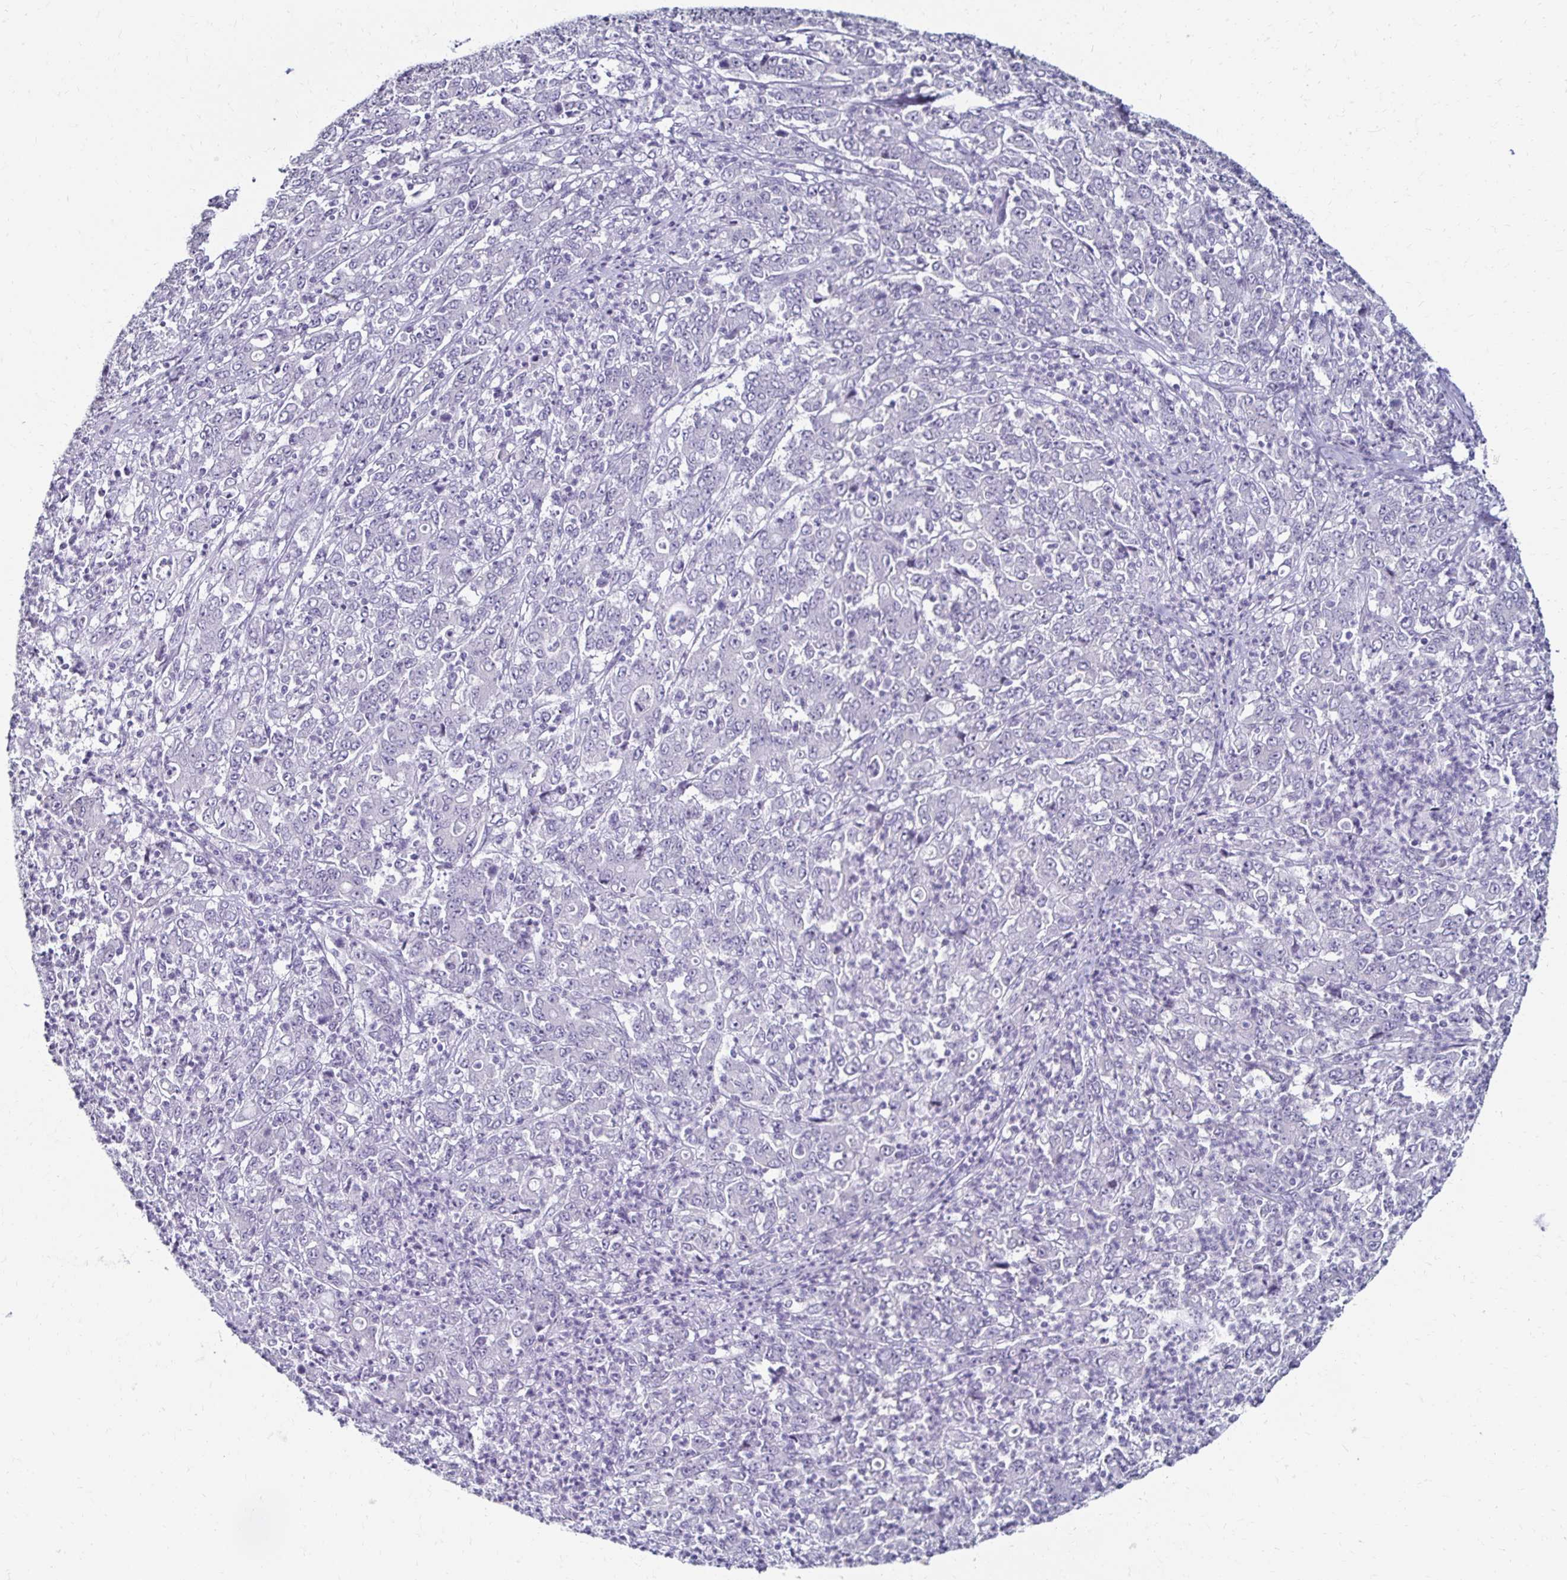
{"staining": {"intensity": "negative", "quantity": "none", "location": "none"}, "tissue": "stomach cancer", "cell_type": "Tumor cells", "image_type": "cancer", "snomed": [{"axis": "morphology", "description": "Adenocarcinoma, NOS"}, {"axis": "topography", "description": "Stomach, lower"}], "caption": "Immunohistochemical staining of human stomach cancer (adenocarcinoma) demonstrates no significant staining in tumor cells. Brightfield microscopy of IHC stained with DAB (brown) and hematoxylin (blue), captured at high magnification.", "gene": "TOMM34", "patient": {"sex": "female", "age": 71}}